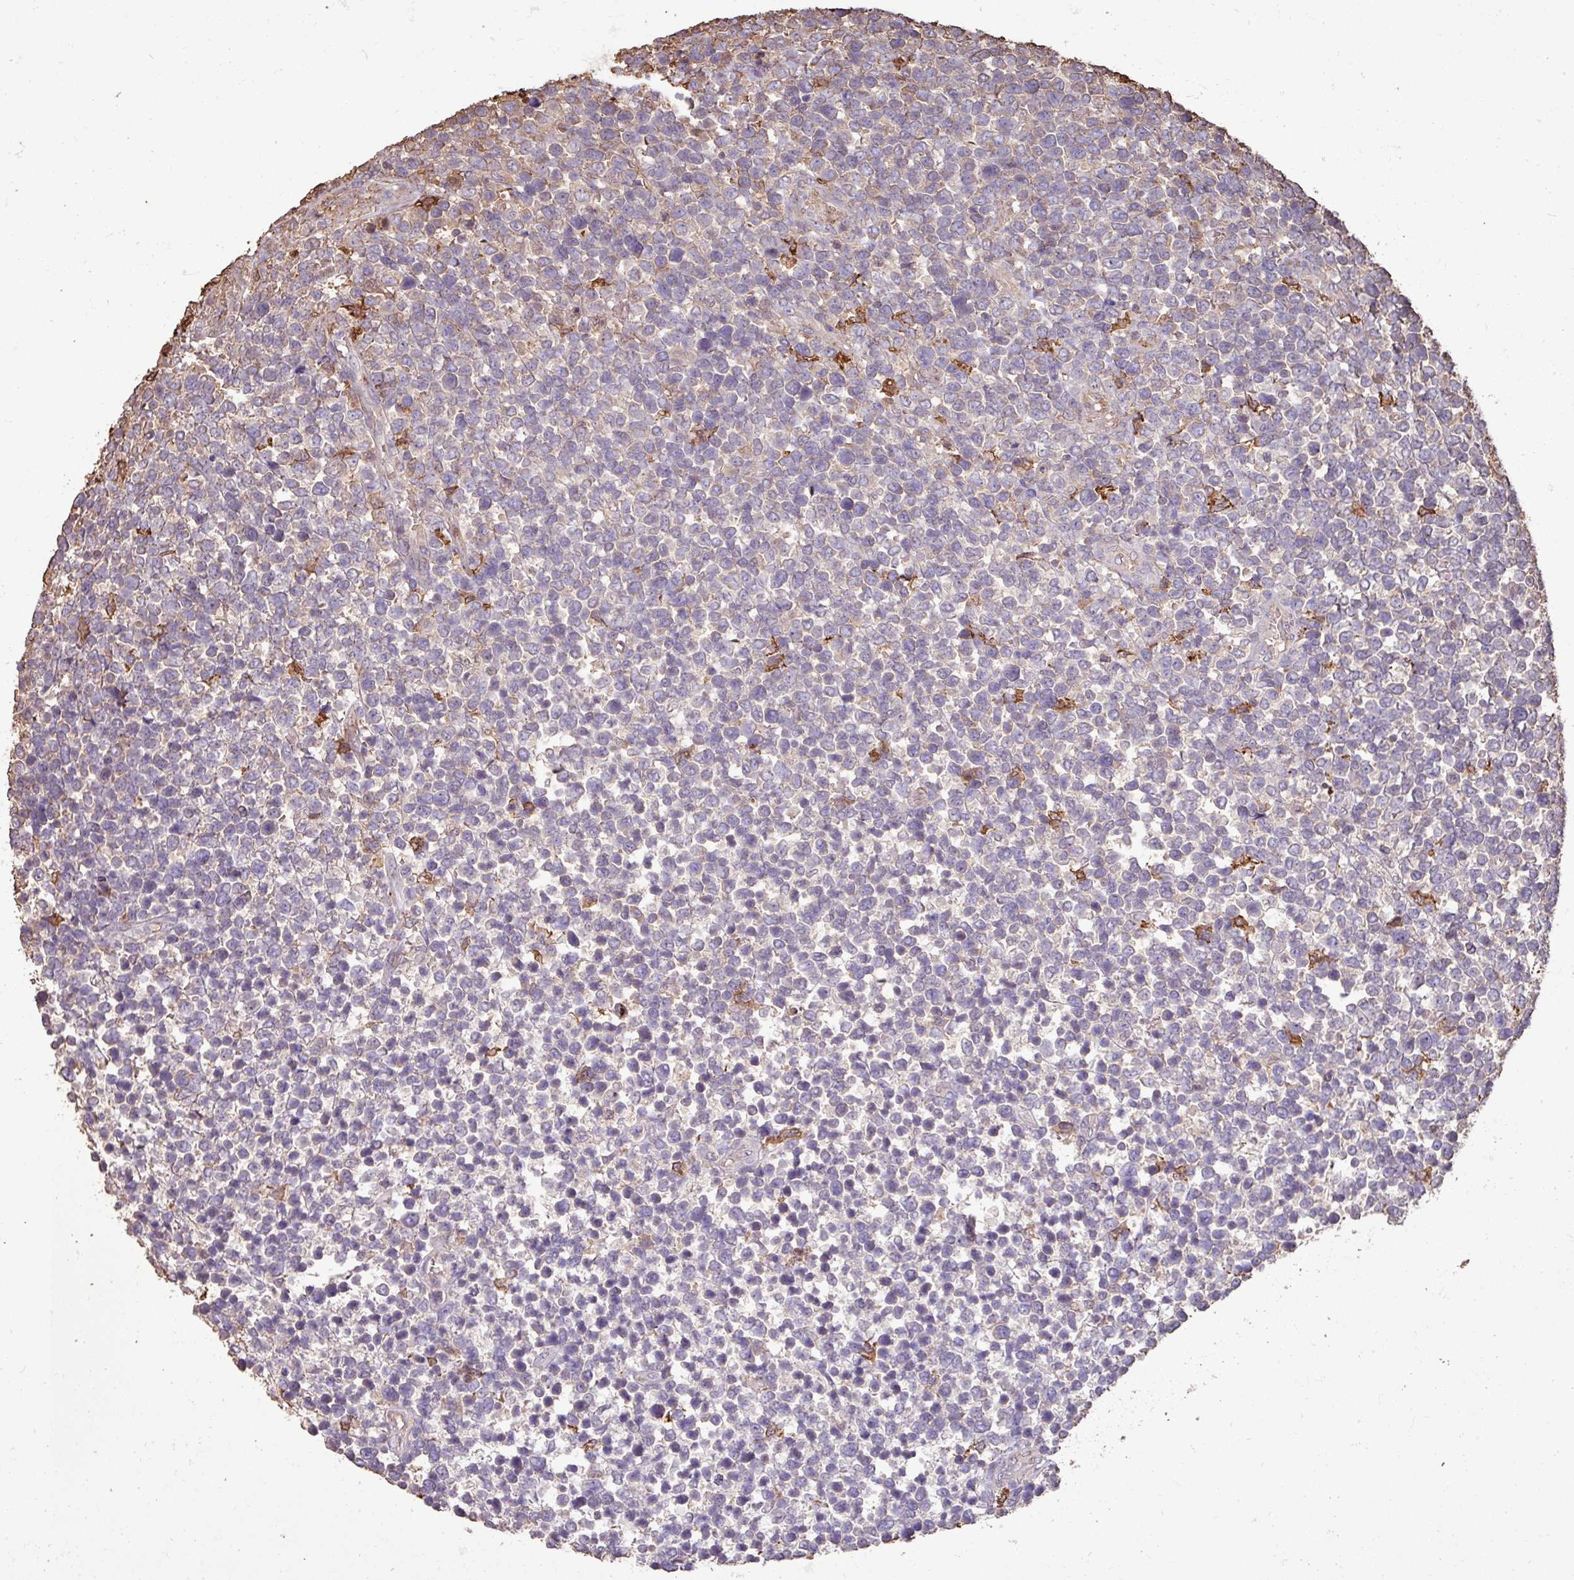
{"staining": {"intensity": "negative", "quantity": "none", "location": "none"}, "tissue": "lymphoma", "cell_type": "Tumor cells", "image_type": "cancer", "snomed": [{"axis": "morphology", "description": "Malignant lymphoma, non-Hodgkin's type, High grade"}, {"axis": "topography", "description": "Soft tissue"}], "caption": "IHC of lymphoma demonstrates no expression in tumor cells.", "gene": "CAMK2B", "patient": {"sex": "female", "age": 56}}